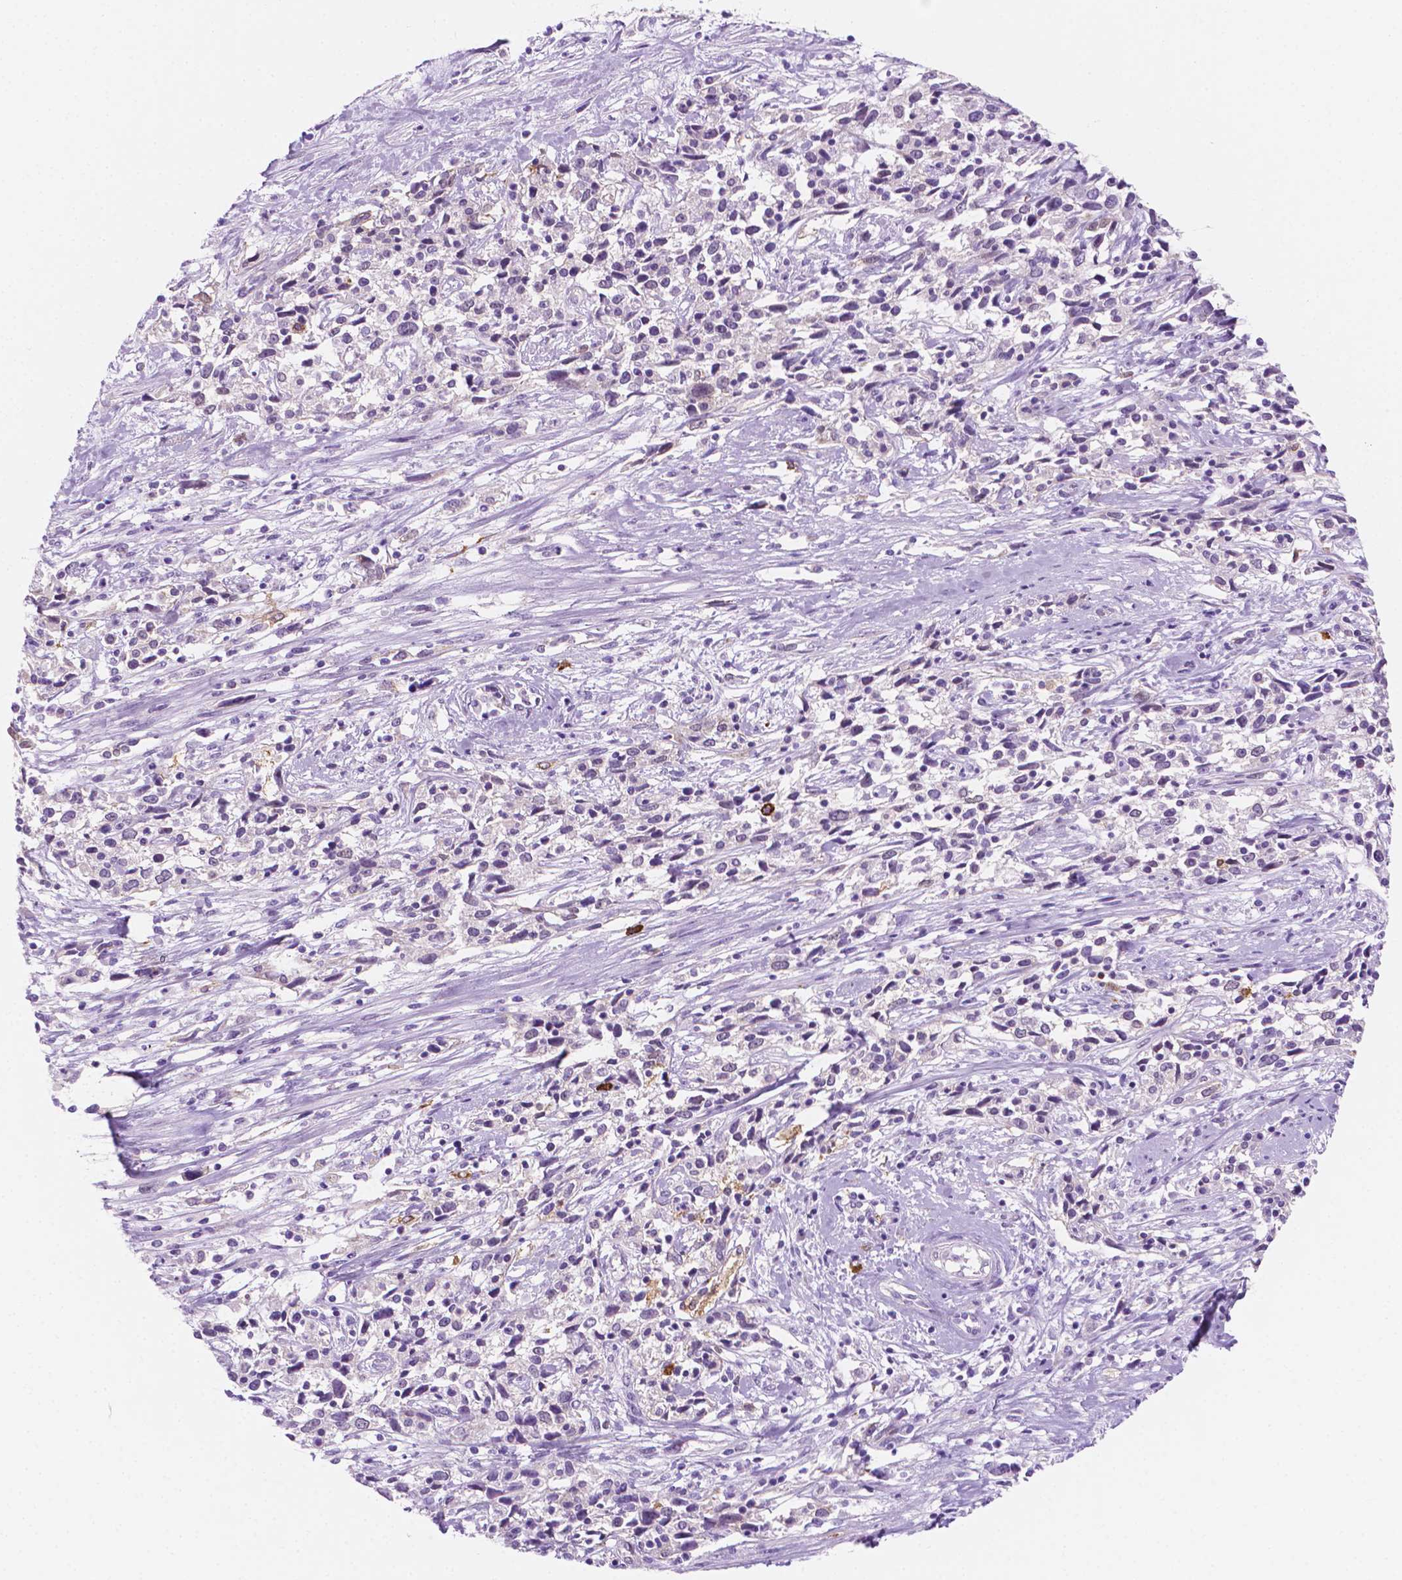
{"staining": {"intensity": "negative", "quantity": "none", "location": "none"}, "tissue": "cervical cancer", "cell_type": "Tumor cells", "image_type": "cancer", "snomed": [{"axis": "morphology", "description": "Adenocarcinoma, NOS"}, {"axis": "topography", "description": "Cervix"}], "caption": "Immunohistochemistry (IHC) of human adenocarcinoma (cervical) shows no expression in tumor cells. (DAB immunohistochemistry (IHC) visualized using brightfield microscopy, high magnification).", "gene": "EPPK1", "patient": {"sex": "female", "age": 40}}